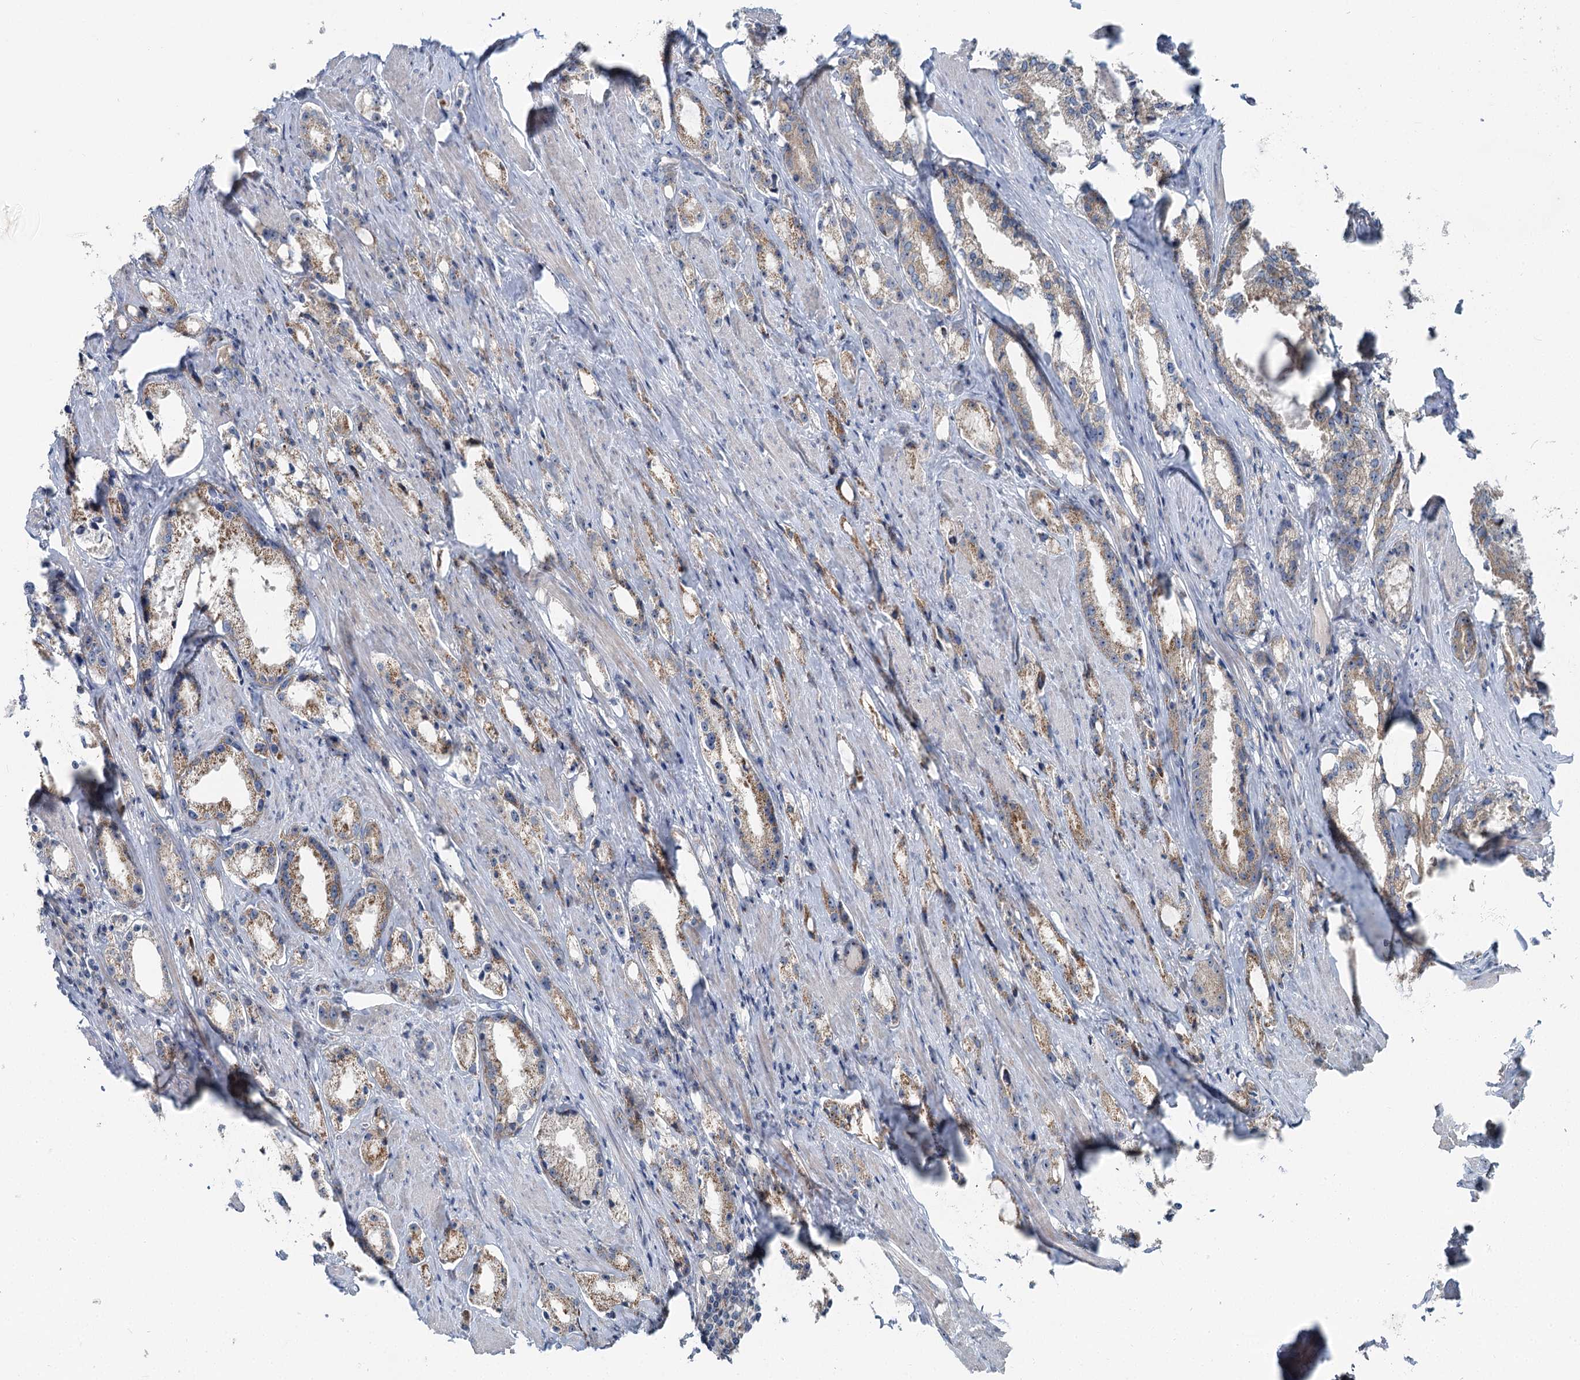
{"staining": {"intensity": "moderate", "quantity": ">75%", "location": "cytoplasmic/membranous"}, "tissue": "prostate cancer", "cell_type": "Tumor cells", "image_type": "cancer", "snomed": [{"axis": "morphology", "description": "Adenocarcinoma, High grade"}, {"axis": "topography", "description": "Prostate"}], "caption": "Human prostate adenocarcinoma (high-grade) stained with a protein marker demonstrates moderate staining in tumor cells.", "gene": "MARK2", "patient": {"sex": "male", "age": 66}}